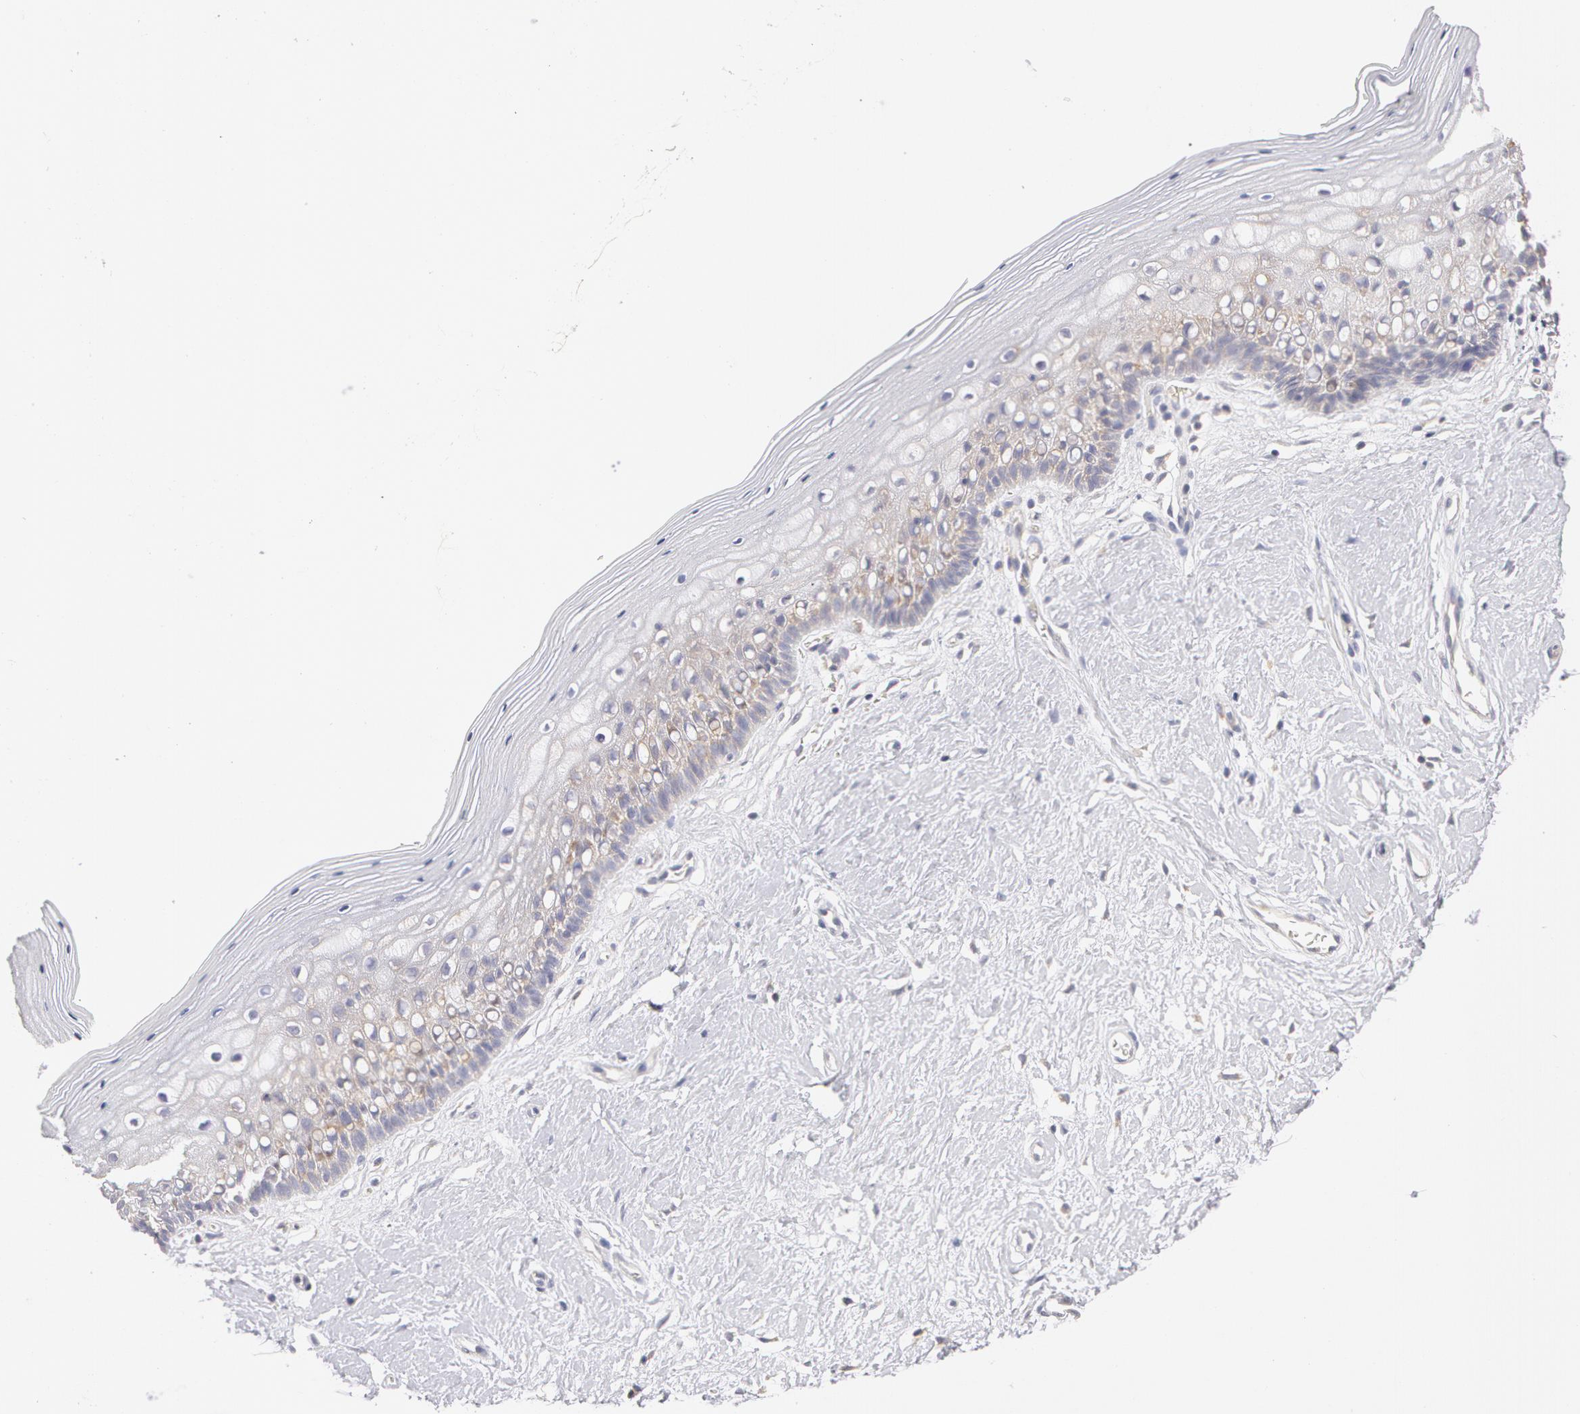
{"staining": {"intensity": "weak", "quantity": "25%-75%", "location": "cytoplasmic/membranous"}, "tissue": "vagina", "cell_type": "Squamous epithelial cells", "image_type": "normal", "snomed": [{"axis": "morphology", "description": "Normal tissue, NOS"}, {"axis": "topography", "description": "Vagina"}], "caption": "Immunohistochemistry micrograph of normal human vagina stained for a protein (brown), which shows low levels of weak cytoplasmic/membranous positivity in about 25%-75% of squamous epithelial cells.", "gene": "DDX3X", "patient": {"sex": "female", "age": 46}}